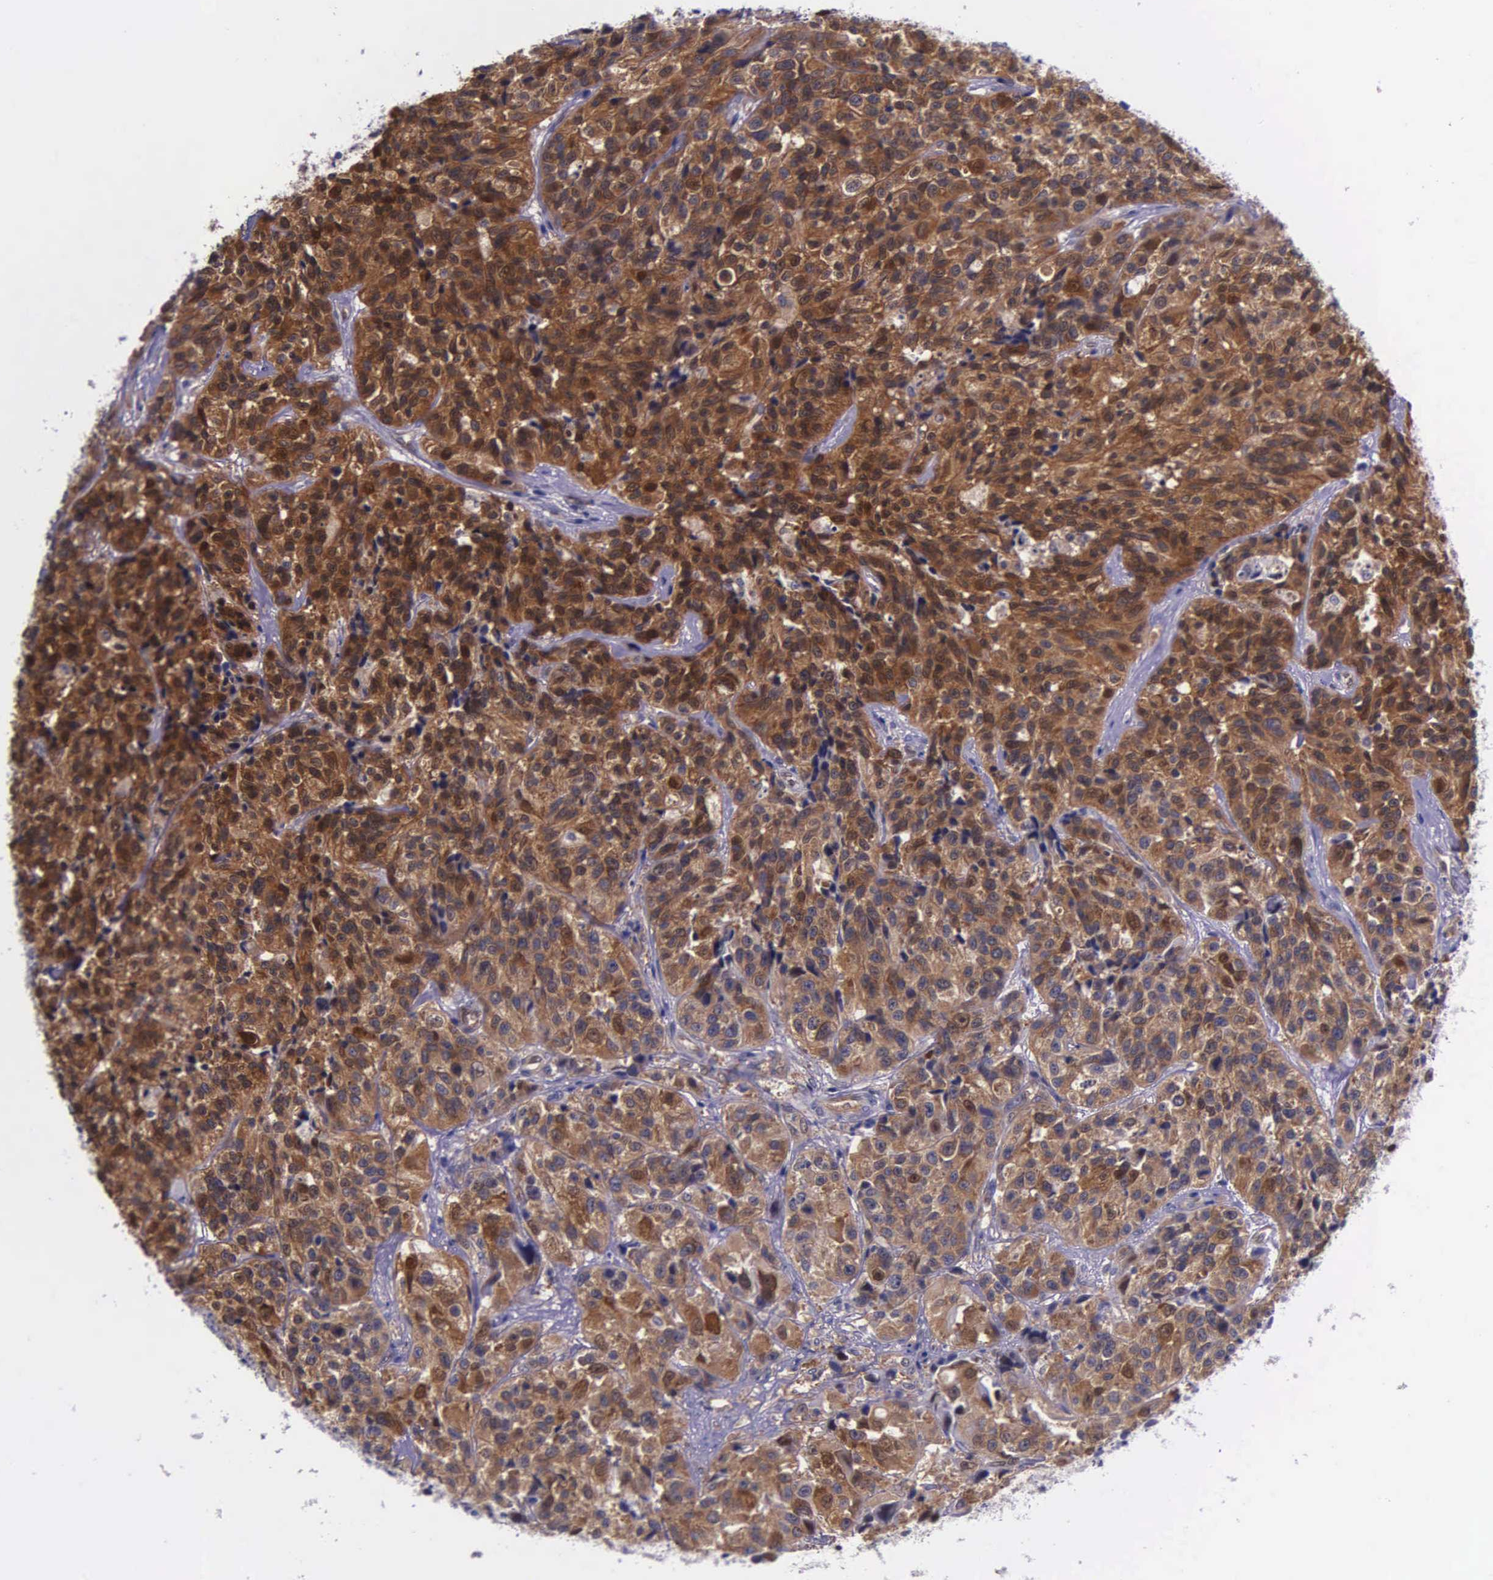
{"staining": {"intensity": "strong", "quantity": ">75%", "location": "cytoplasmic/membranous"}, "tissue": "urothelial cancer", "cell_type": "Tumor cells", "image_type": "cancer", "snomed": [{"axis": "morphology", "description": "Urothelial carcinoma, High grade"}, {"axis": "topography", "description": "Urinary bladder"}], "caption": "A brown stain highlights strong cytoplasmic/membranous positivity of a protein in human urothelial carcinoma (high-grade) tumor cells.", "gene": "GMPR2", "patient": {"sex": "female", "age": 81}}